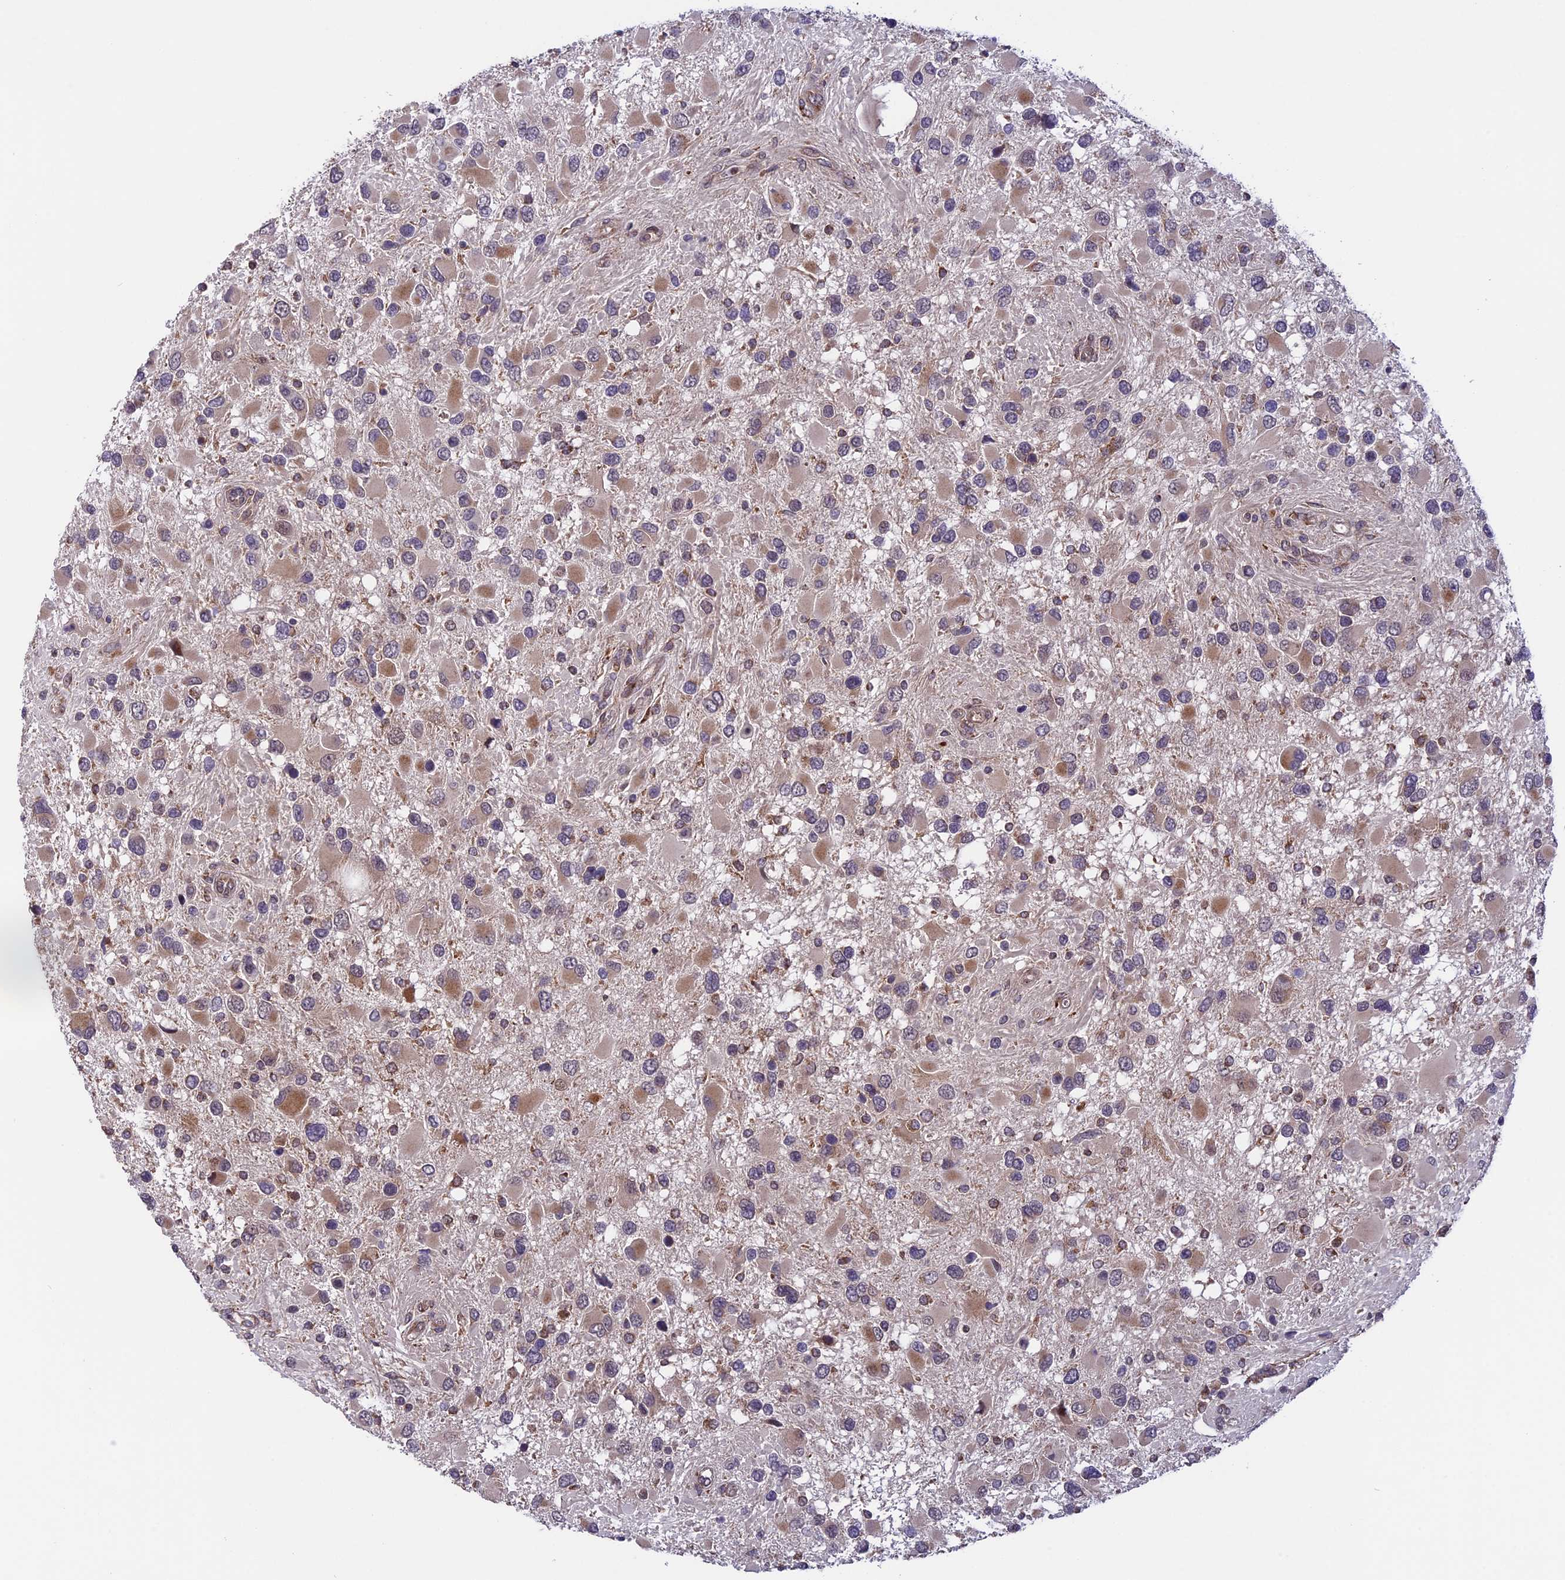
{"staining": {"intensity": "moderate", "quantity": "<25%", "location": "cytoplasmic/membranous"}, "tissue": "glioma", "cell_type": "Tumor cells", "image_type": "cancer", "snomed": [{"axis": "morphology", "description": "Glioma, malignant, High grade"}, {"axis": "topography", "description": "Brain"}], "caption": "A brown stain labels moderate cytoplasmic/membranous expression of a protein in human malignant glioma (high-grade) tumor cells.", "gene": "DMRTA2", "patient": {"sex": "male", "age": 53}}